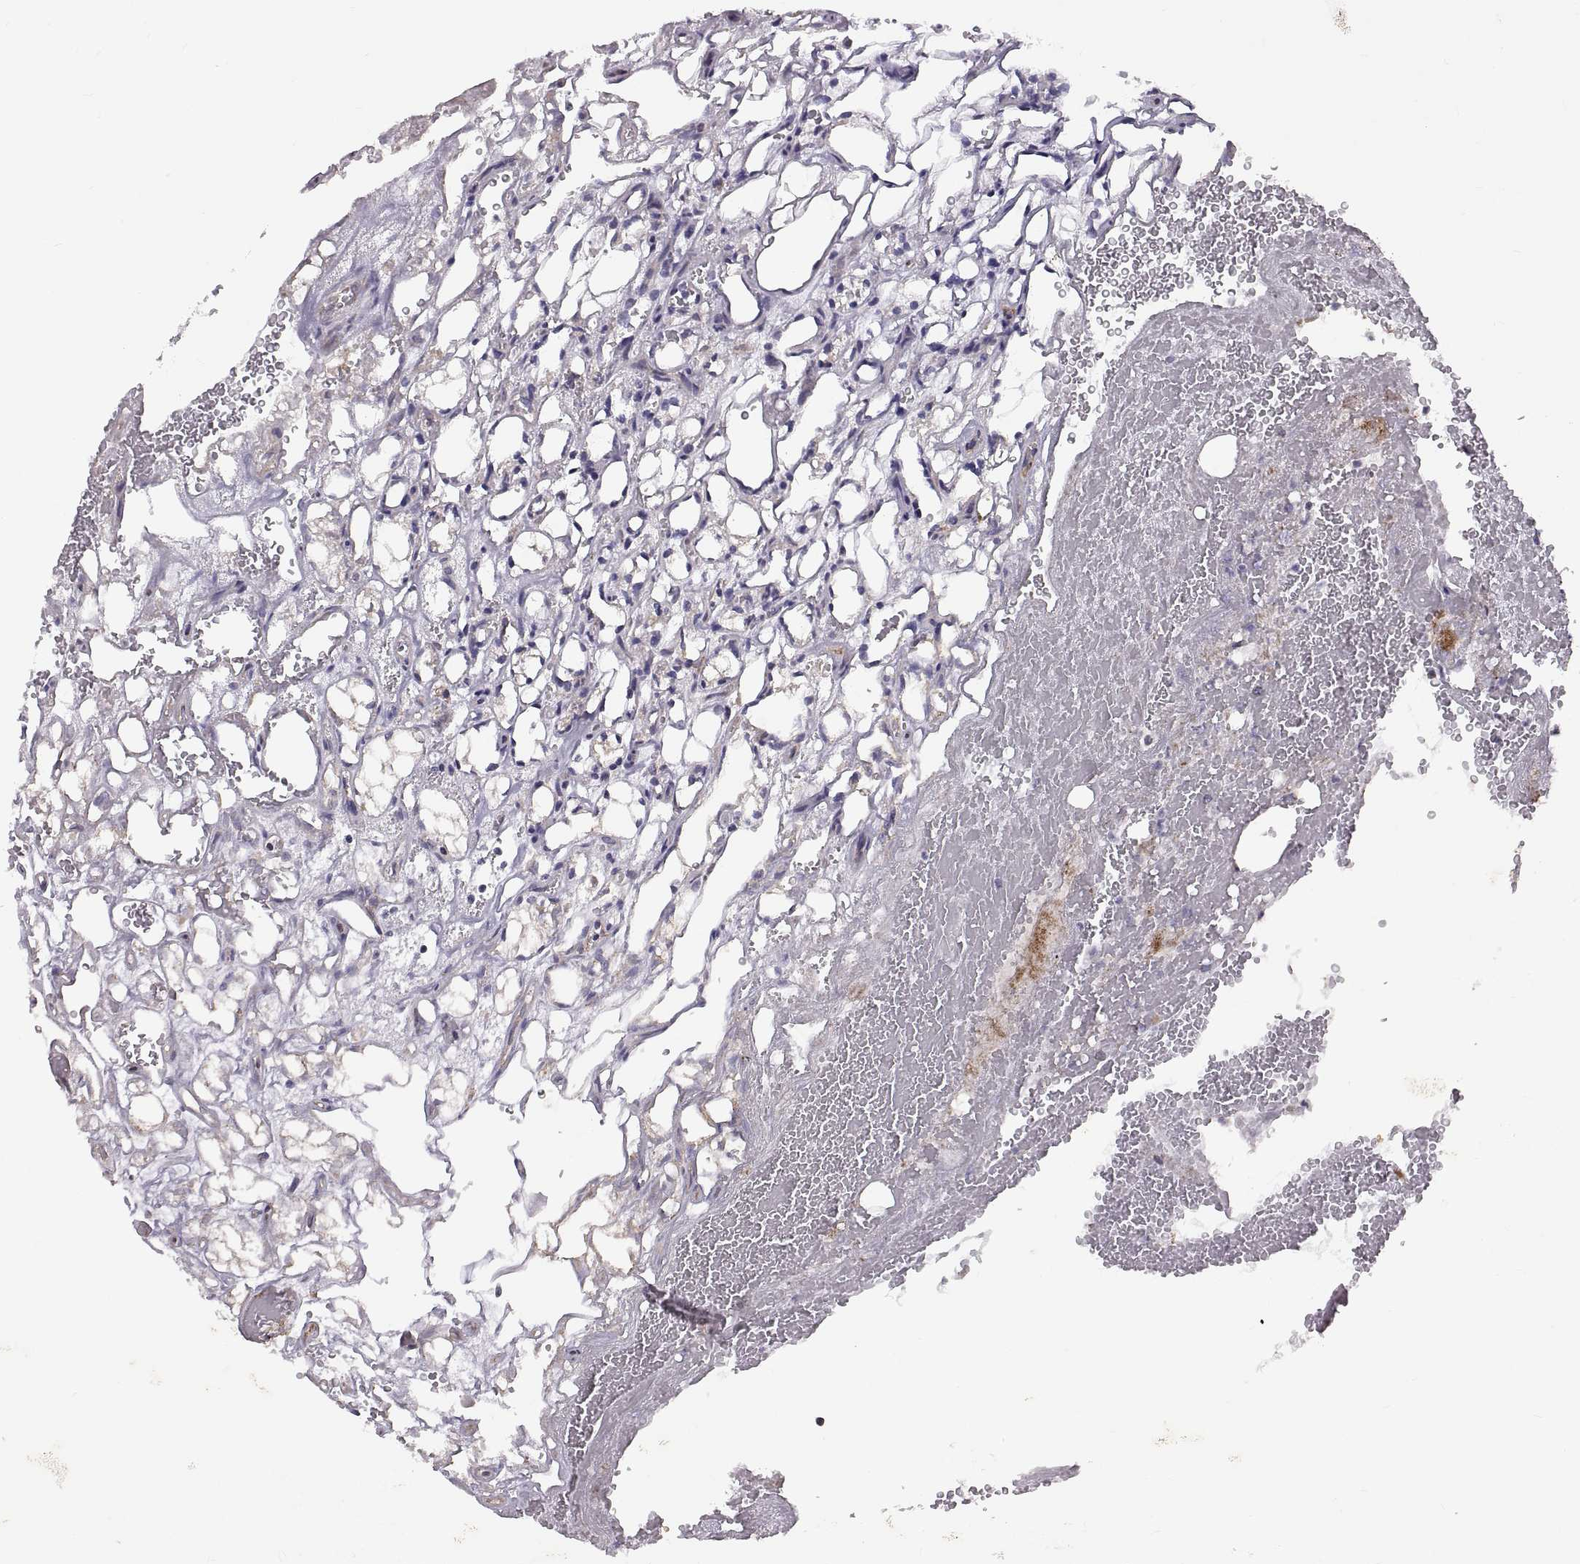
{"staining": {"intensity": "negative", "quantity": "none", "location": "none"}, "tissue": "renal cancer", "cell_type": "Tumor cells", "image_type": "cancer", "snomed": [{"axis": "morphology", "description": "Adenocarcinoma, NOS"}, {"axis": "topography", "description": "Kidney"}], "caption": "This is a histopathology image of immunohistochemistry staining of renal cancer, which shows no positivity in tumor cells. (Stains: DAB immunohistochemistry with hematoxylin counter stain, Microscopy: brightfield microscopy at high magnification).", "gene": "PLEKHB2", "patient": {"sex": "female", "age": 69}}